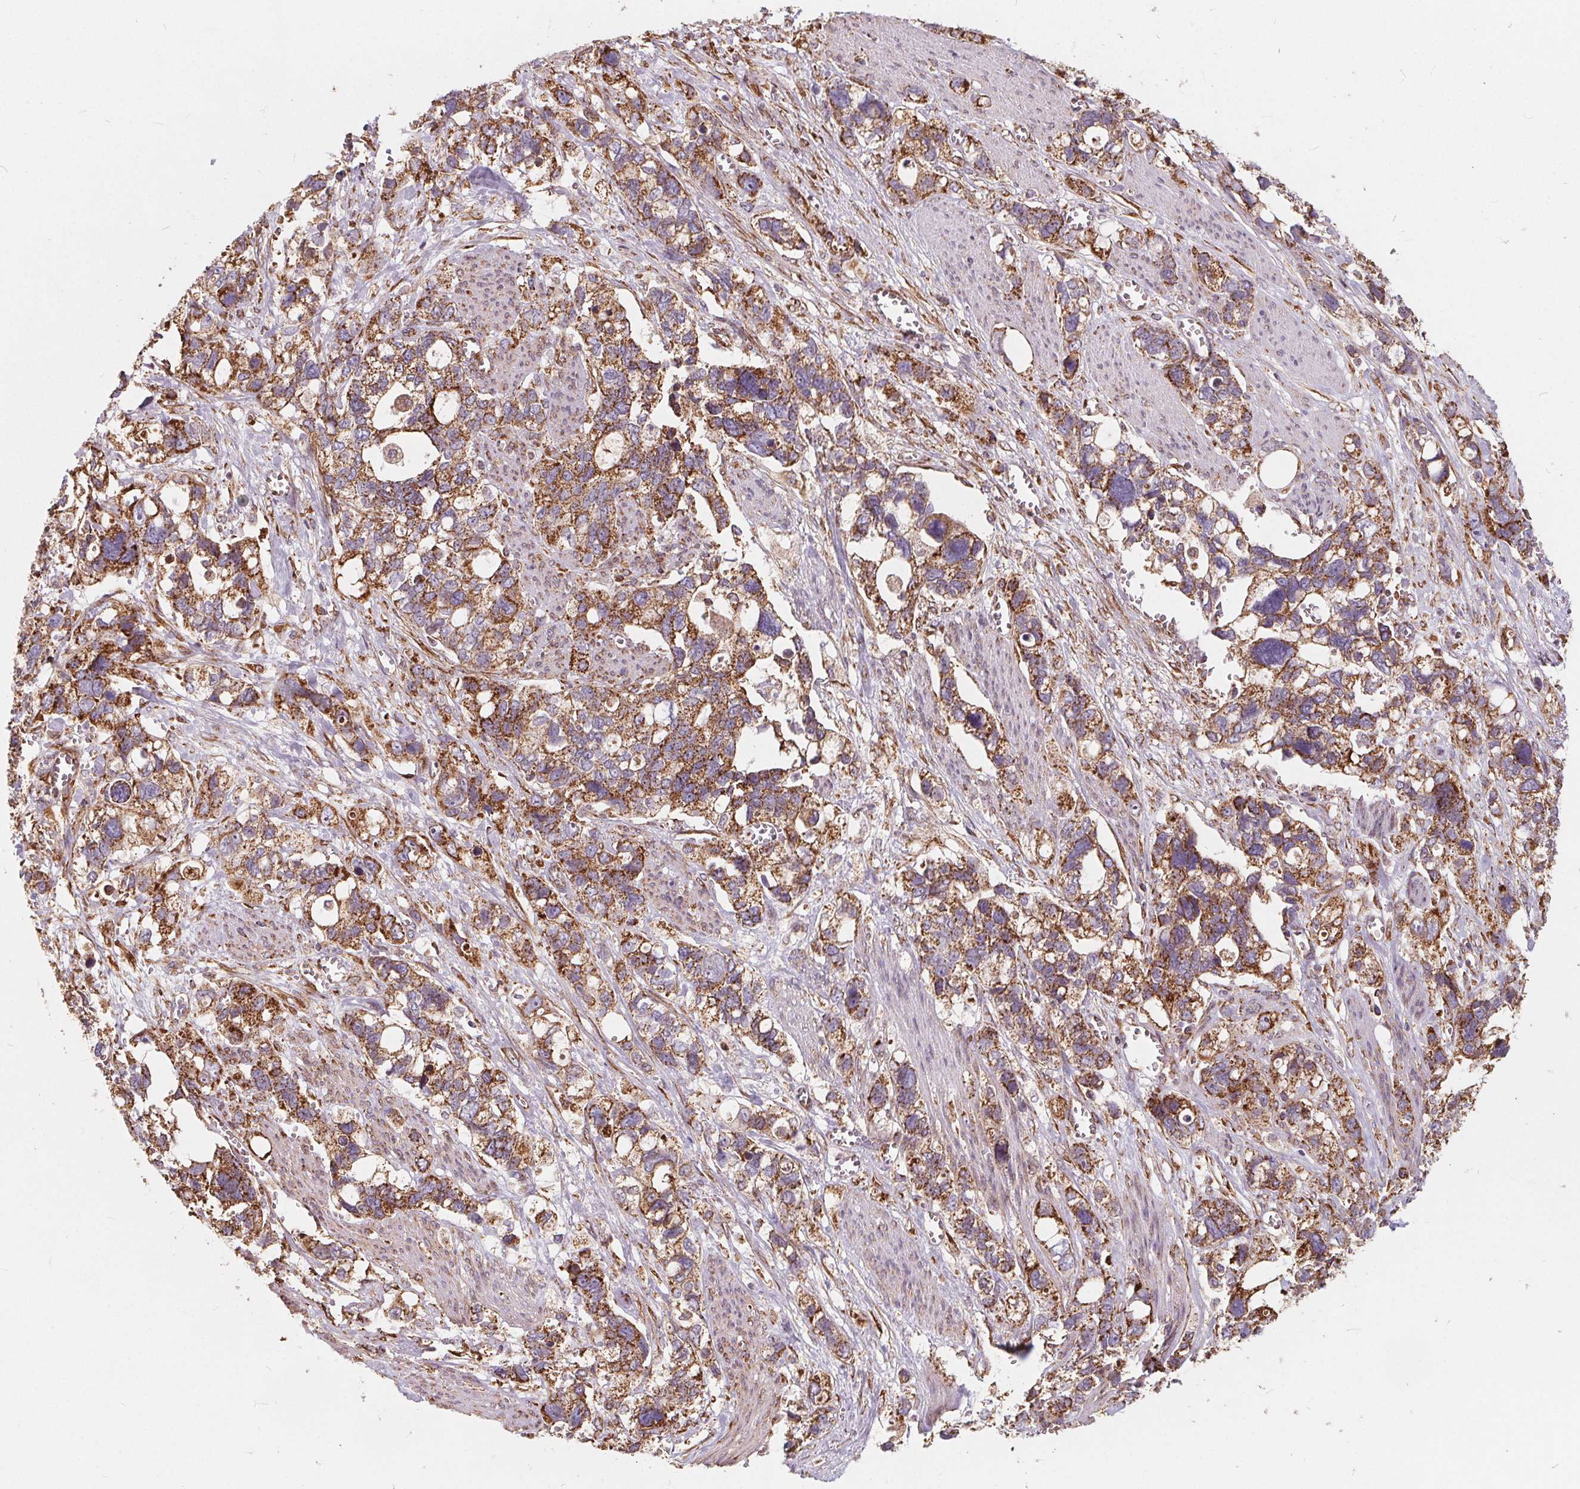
{"staining": {"intensity": "moderate", "quantity": ">75%", "location": "cytoplasmic/membranous"}, "tissue": "stomach cancer", "cell_type": "Tumor cells", "image_type": "cancer", "snomed": [{"axis": "morphology", "description": "Adenocarcinoma, NOS"}, {"axis": "topography", "description": "Stomach, upper"}], "caption": "Human stomach cancer stained with a protein marker shows moderate staining in tumor cells.", "gene": "PLSCR3", "patient": {"sex": "female", "age": 81}}